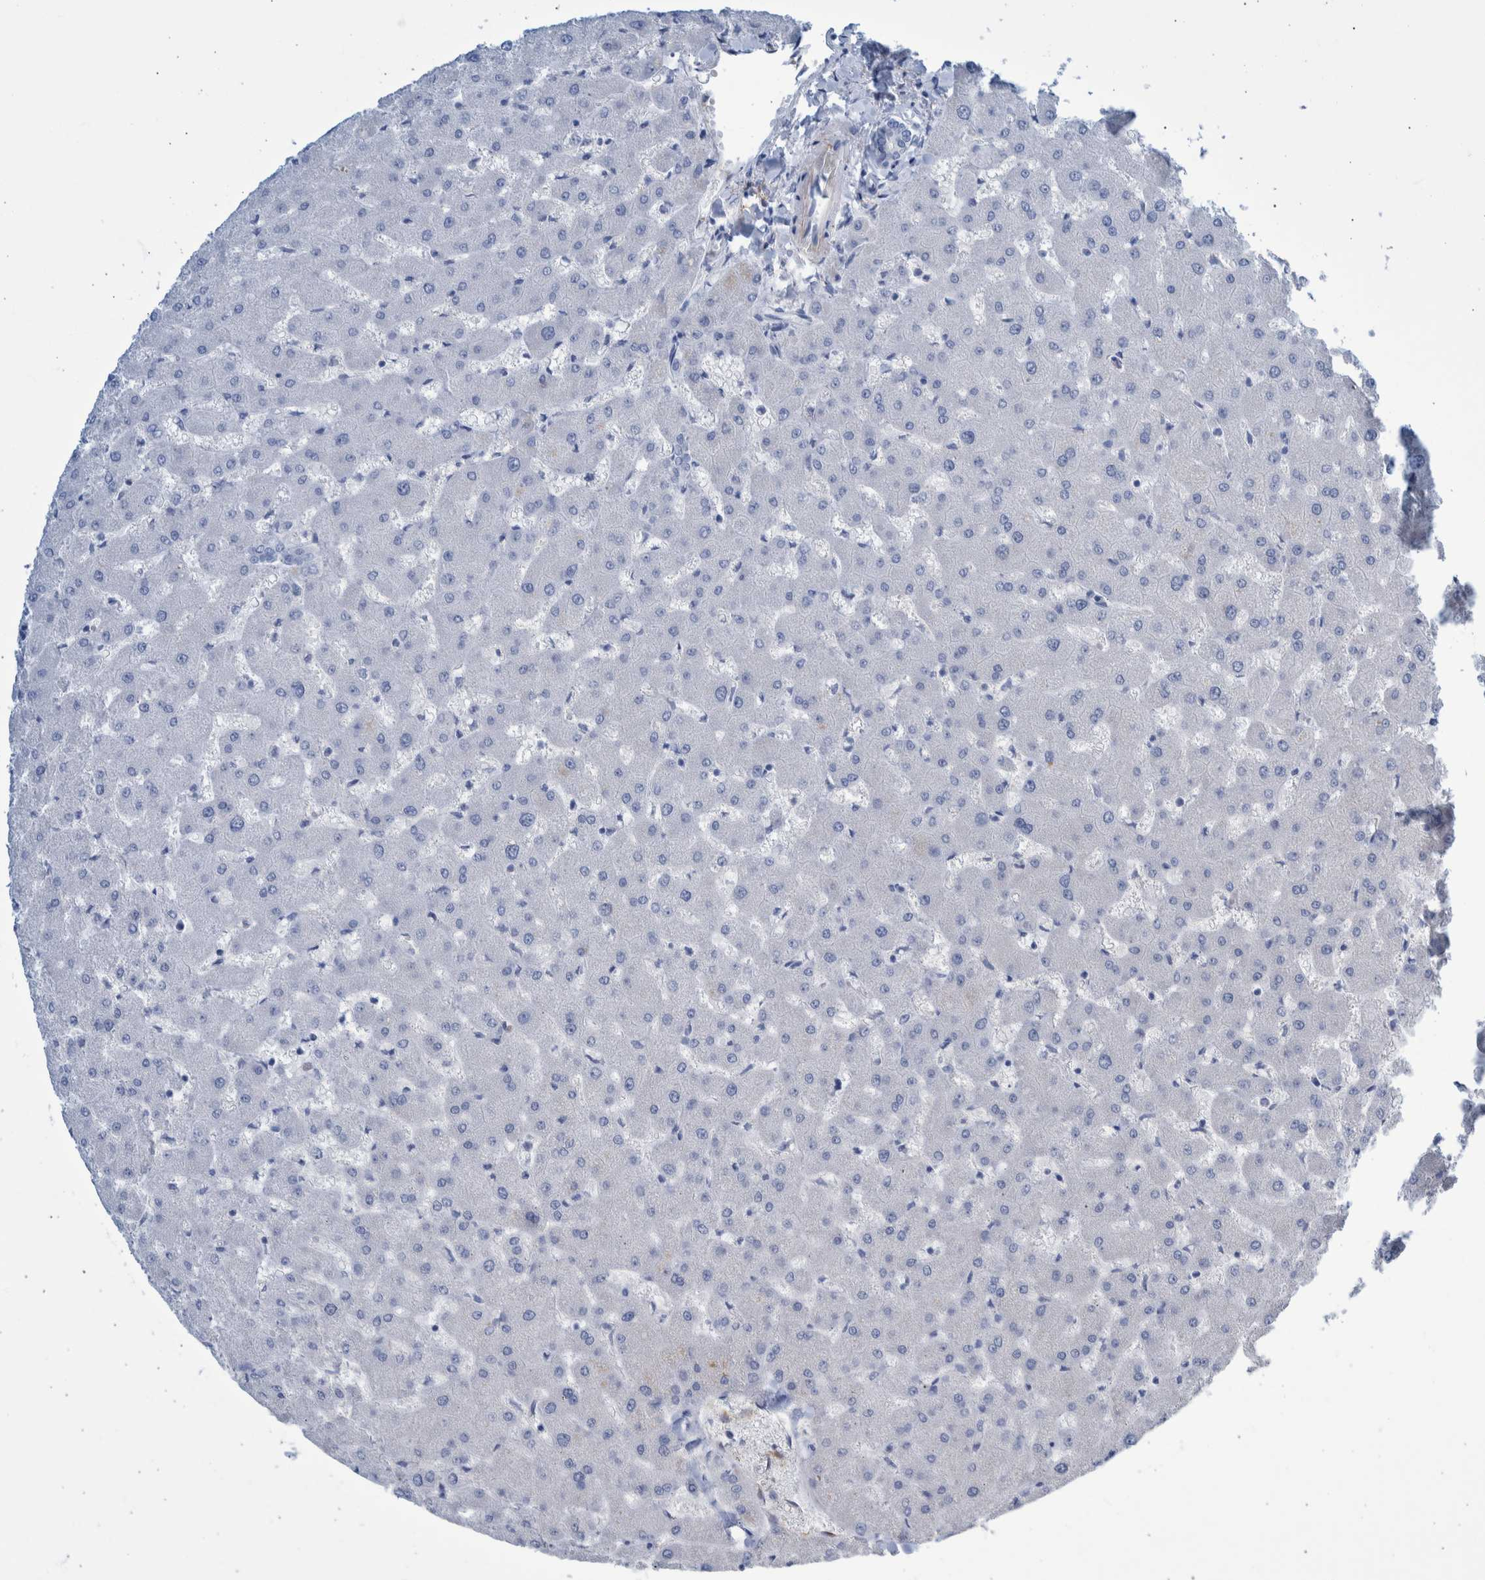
{"staining": {"intensity": "negative", "quantity": "none", "location": "none"}, "tissue": "liver", "cell_type": "Cholangiocytes", "image_type": "normal", "snomed": [{"axis": "morphology", "description": "Normal tissue, NOS"}, {"axis": "topography", "description": "Liver"}], "caption": "Micrograph shows no significant protein positivity in cholangiocytes of benign liver.", "gene": "SLC34A3", "patient": {"sex": "female", "age": 63}}